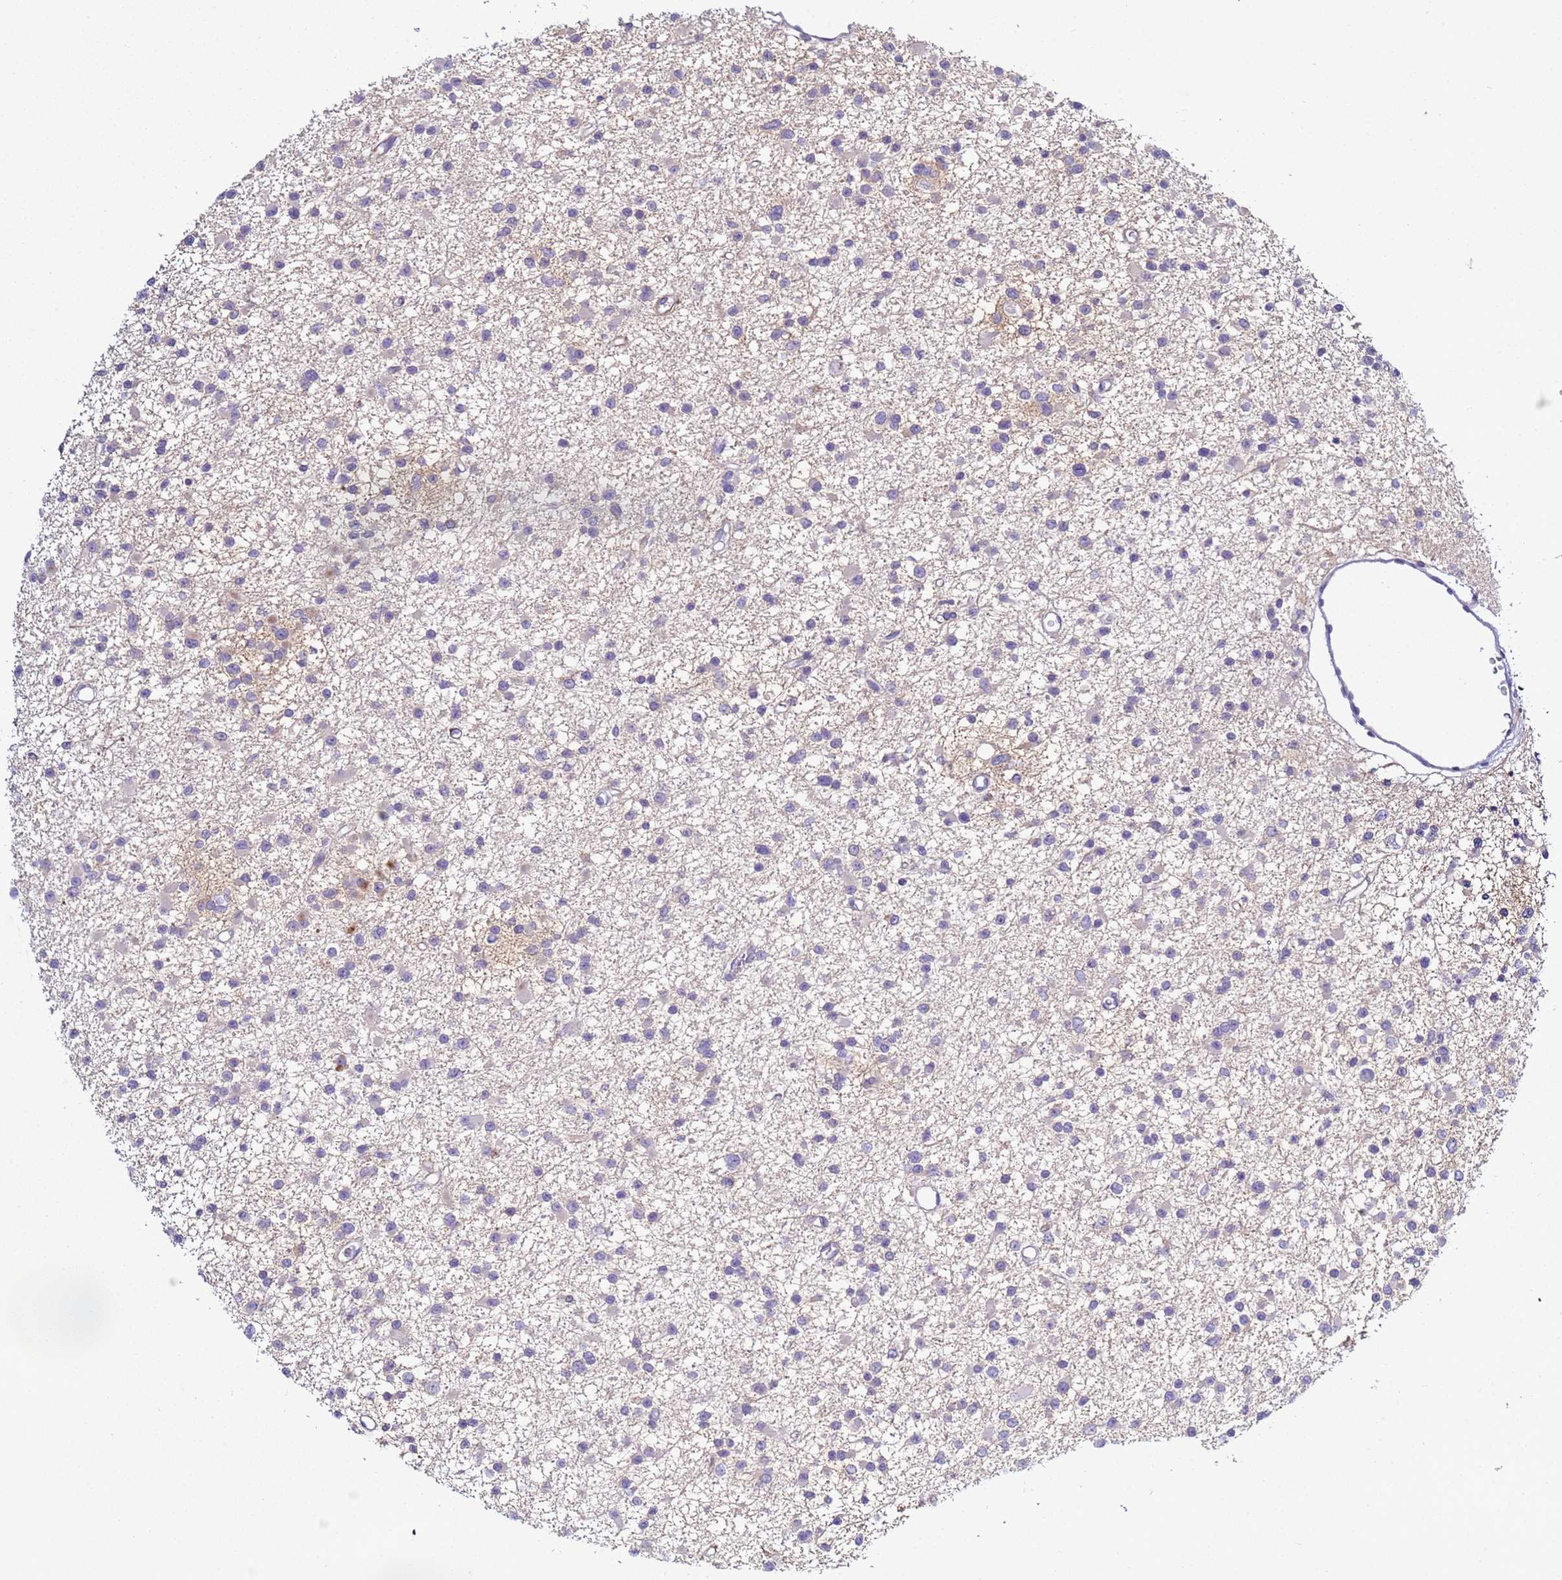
{"staining": {"intensity": "negative", "quantity": "none", "location": "none"}, "tissue": "glioma", "cell_type": "Tumor cells", "image_type": "cancer", "snomed": [{"axis": "morphology", "description": "Glioma, malignant, Low grade"}, {"axis": "topography", "description": "Brain"}], "caption": "This is an IHC histopathology image of glioma. There is no positivity in tumor cells.", "gene": "TRIM51", "patient": {"sex": "female", "age": 22}}